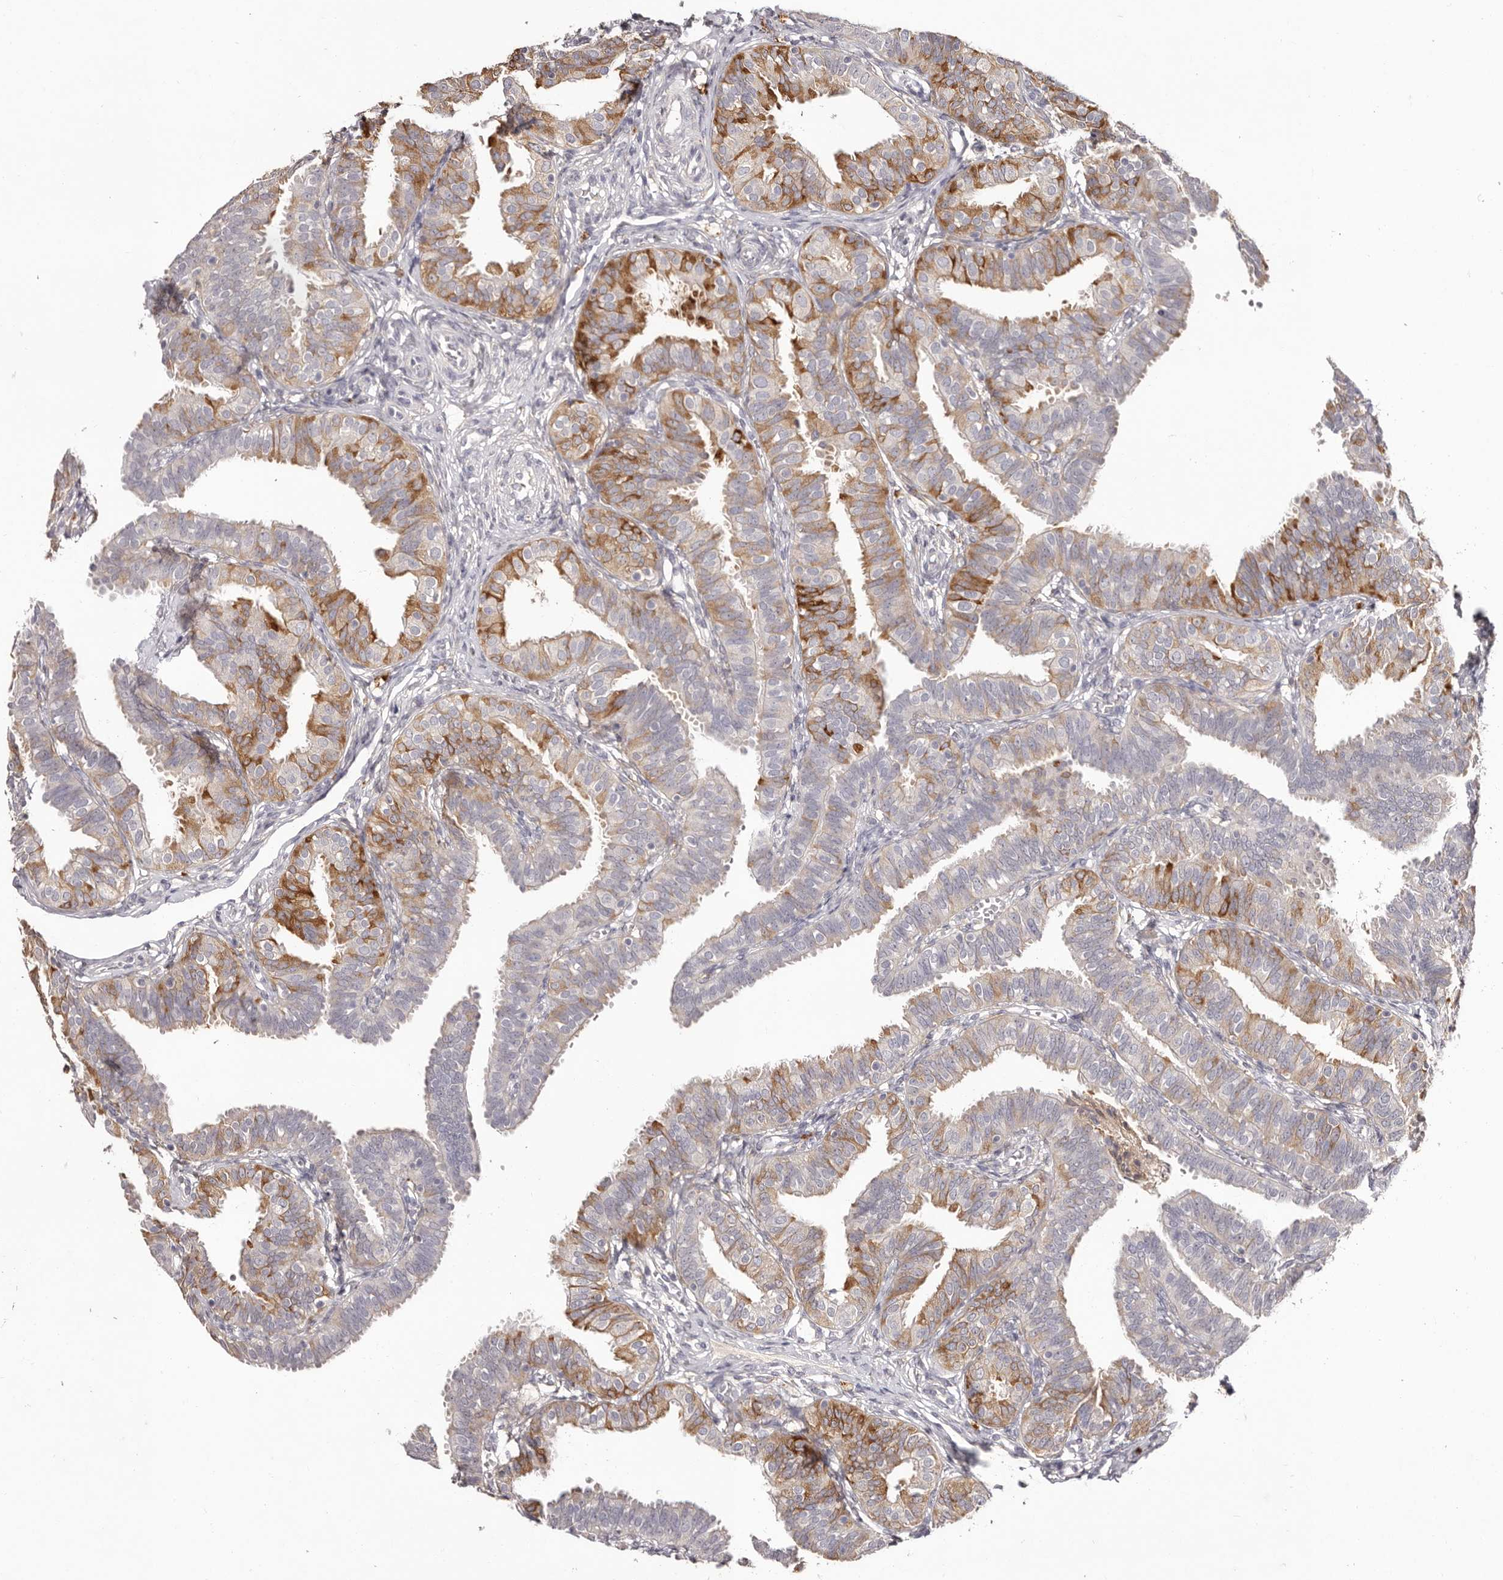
{"staining": {"intensity": "moderate", "quantity": "25%-75%", "location": "cytoplasmic/membranous"}, "tissue": "fallopian tube", "cell_type": "Glandular cells", "image_type": "normal", "snomed": [{"axis": "morphology", "description": "Normal tissue, NOS"}, {"axis": "topography", "description": "Fallopian tube"}], "caption": "This is a photomicrograph of immunohistochemistry staining of normal fallopian tube, which shows moderate expression in the cytoplasmic/membranous of glandular cells.", "gene": "SCUBE2", "patient": {"sex": "female", "age": 35}}